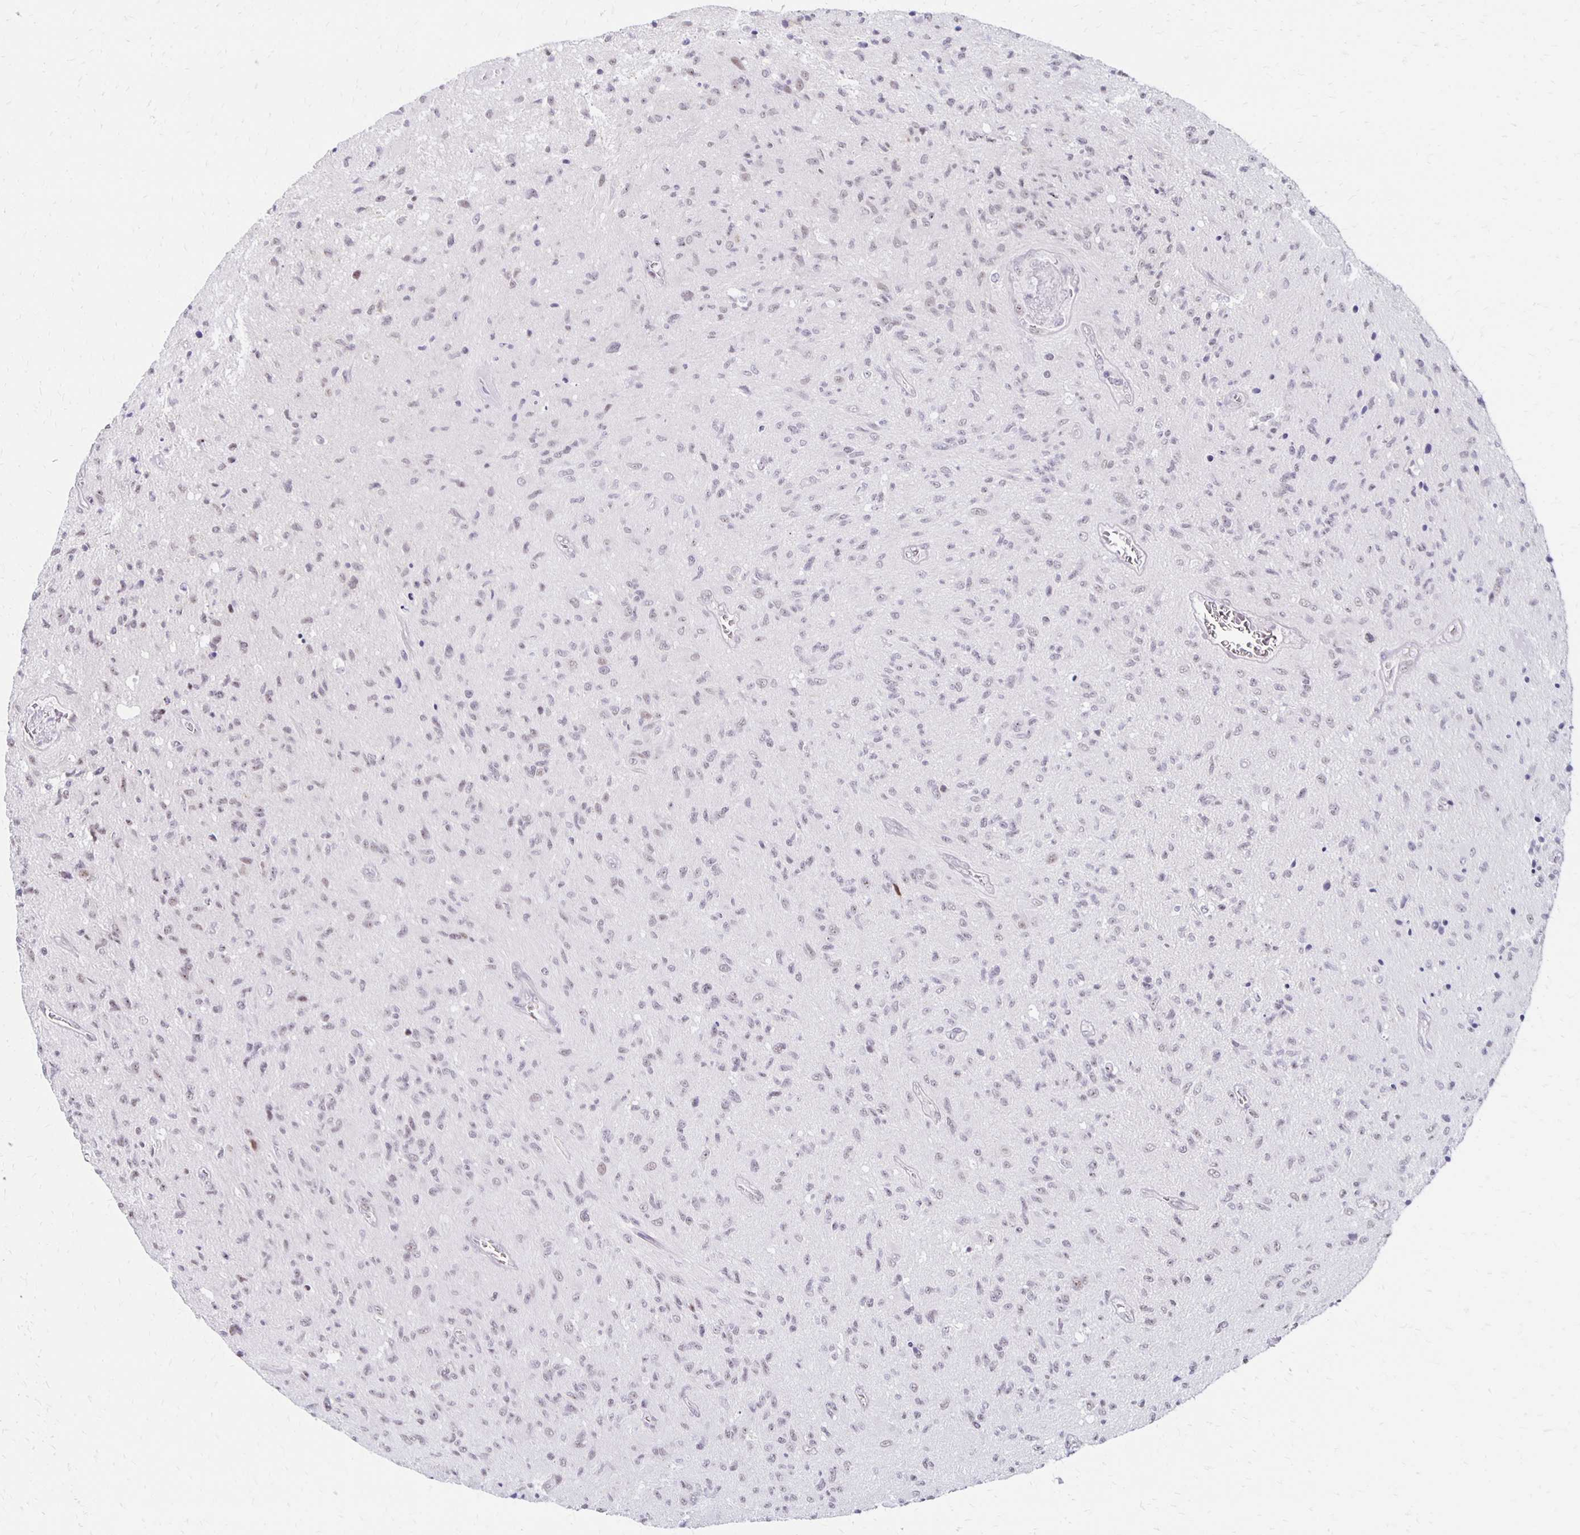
{"staining": {"intensity": "weak", "quantity": "<25%", "location": "nuclear"}, "tissue": "glioma", "cell_type": "Tumor cells", "image_type": "cancer", "snomed": [{"axis": "morphology", "description": "Glioma, malignant, High grade"}, {"axis": "topography", "description": "Brain"}], "caption": "The micrograph exhibits no significant expression in tumor cells of glioma. The staining is performed using DAB brown chromogen with nuclei counter-stained in using hematoxylin.", "gene": "DAGLA", "patient": {"sex": "male", "age": 54}}